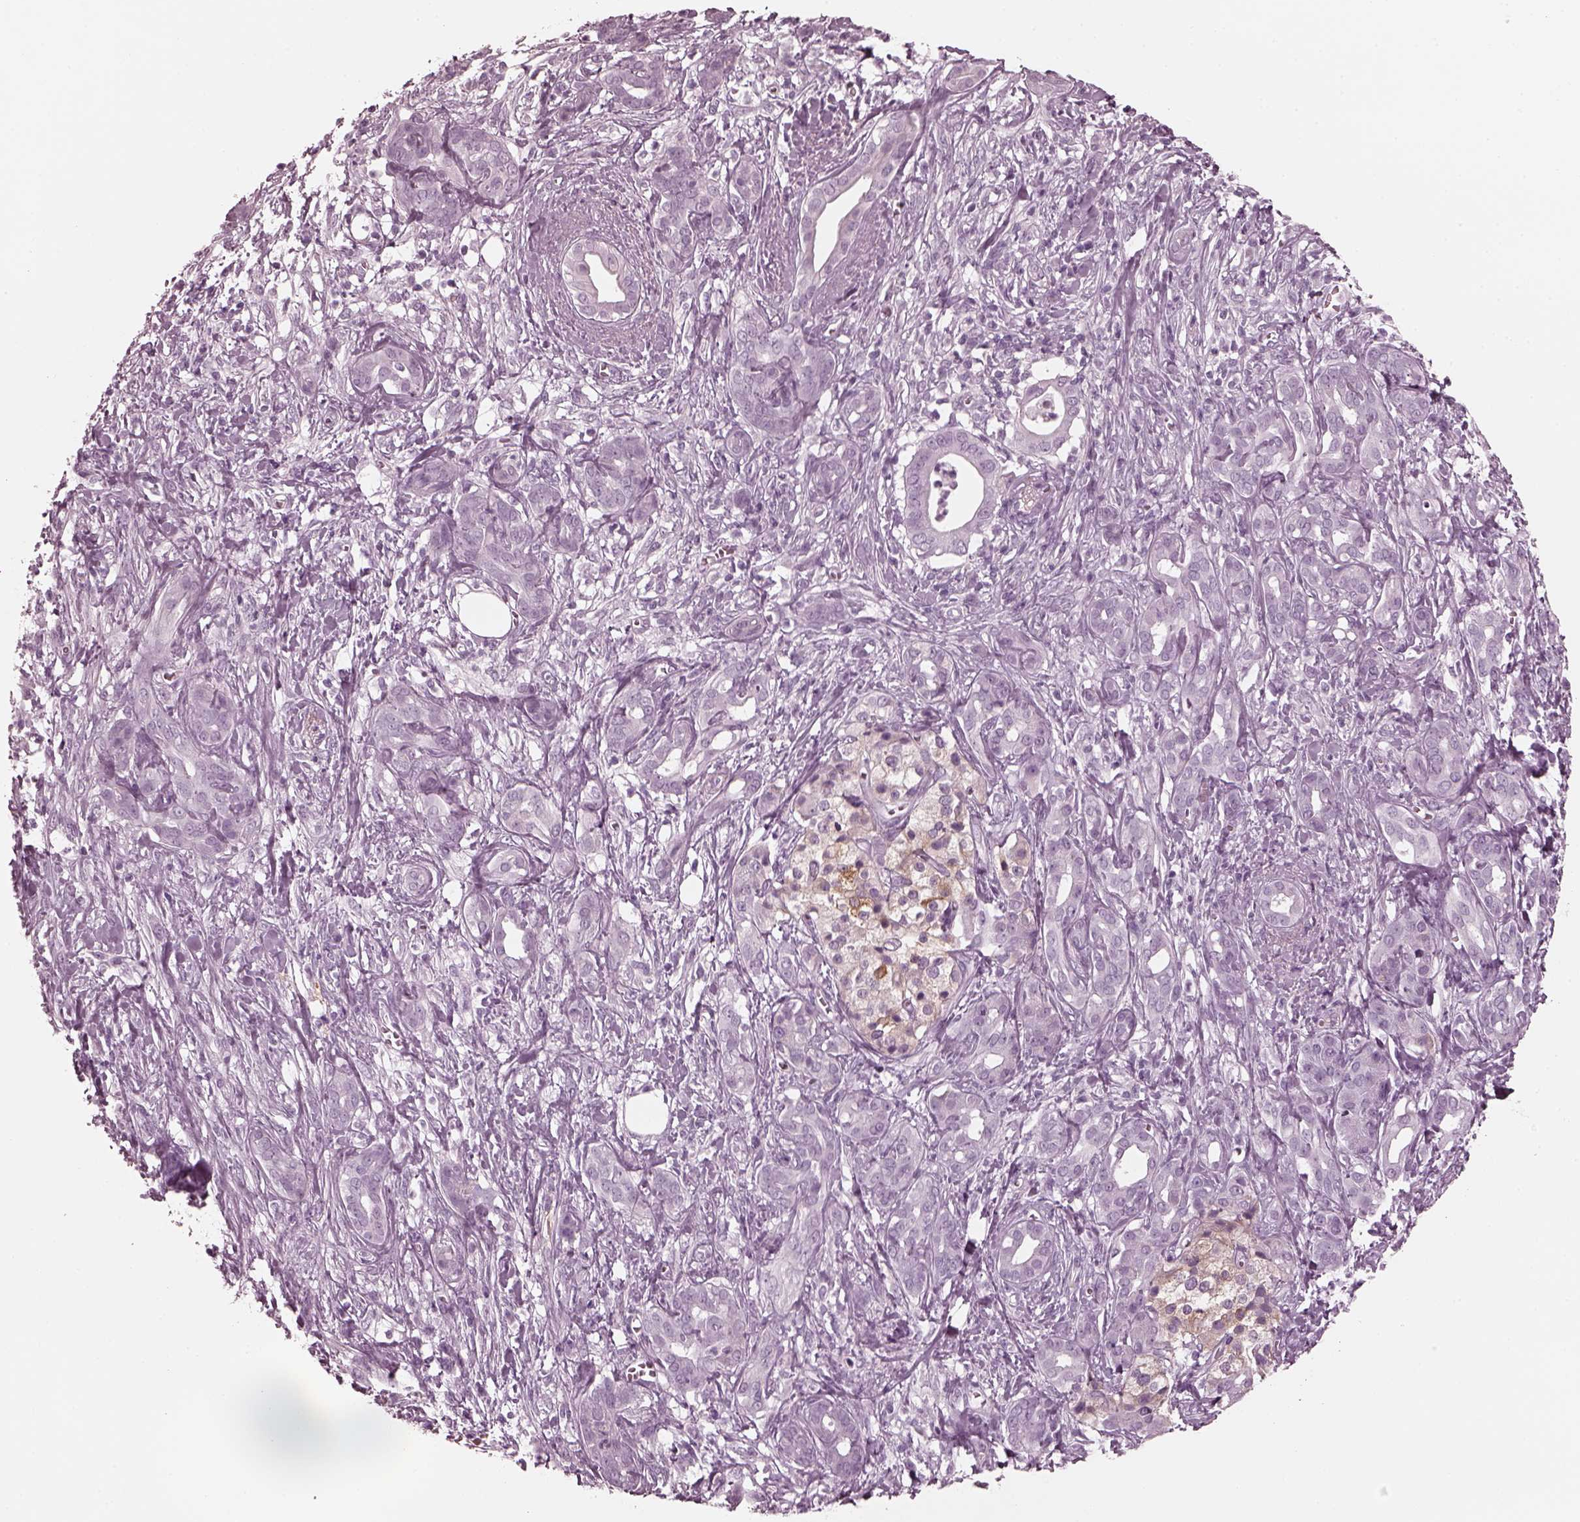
{"staining": {"intensity": "negative", "quantity": "none", "location": "none"}, "tissue": "pancreatic cancer", "cell_type": "Tumor cells", "image_type": "cancer", "snomed": [{"axis": "morphology", "description": "Adenocarcinoma, NOS"}, {"axis": "topography", "description": "Pancreas"}], "caption": "Pancreatic cancer (adenocarcinoma) was stained to show a protein in brown. There is no significant positivity in tumor cells.", "gene": "GRM6", "patient": {"sex": "male", "age": 61}}